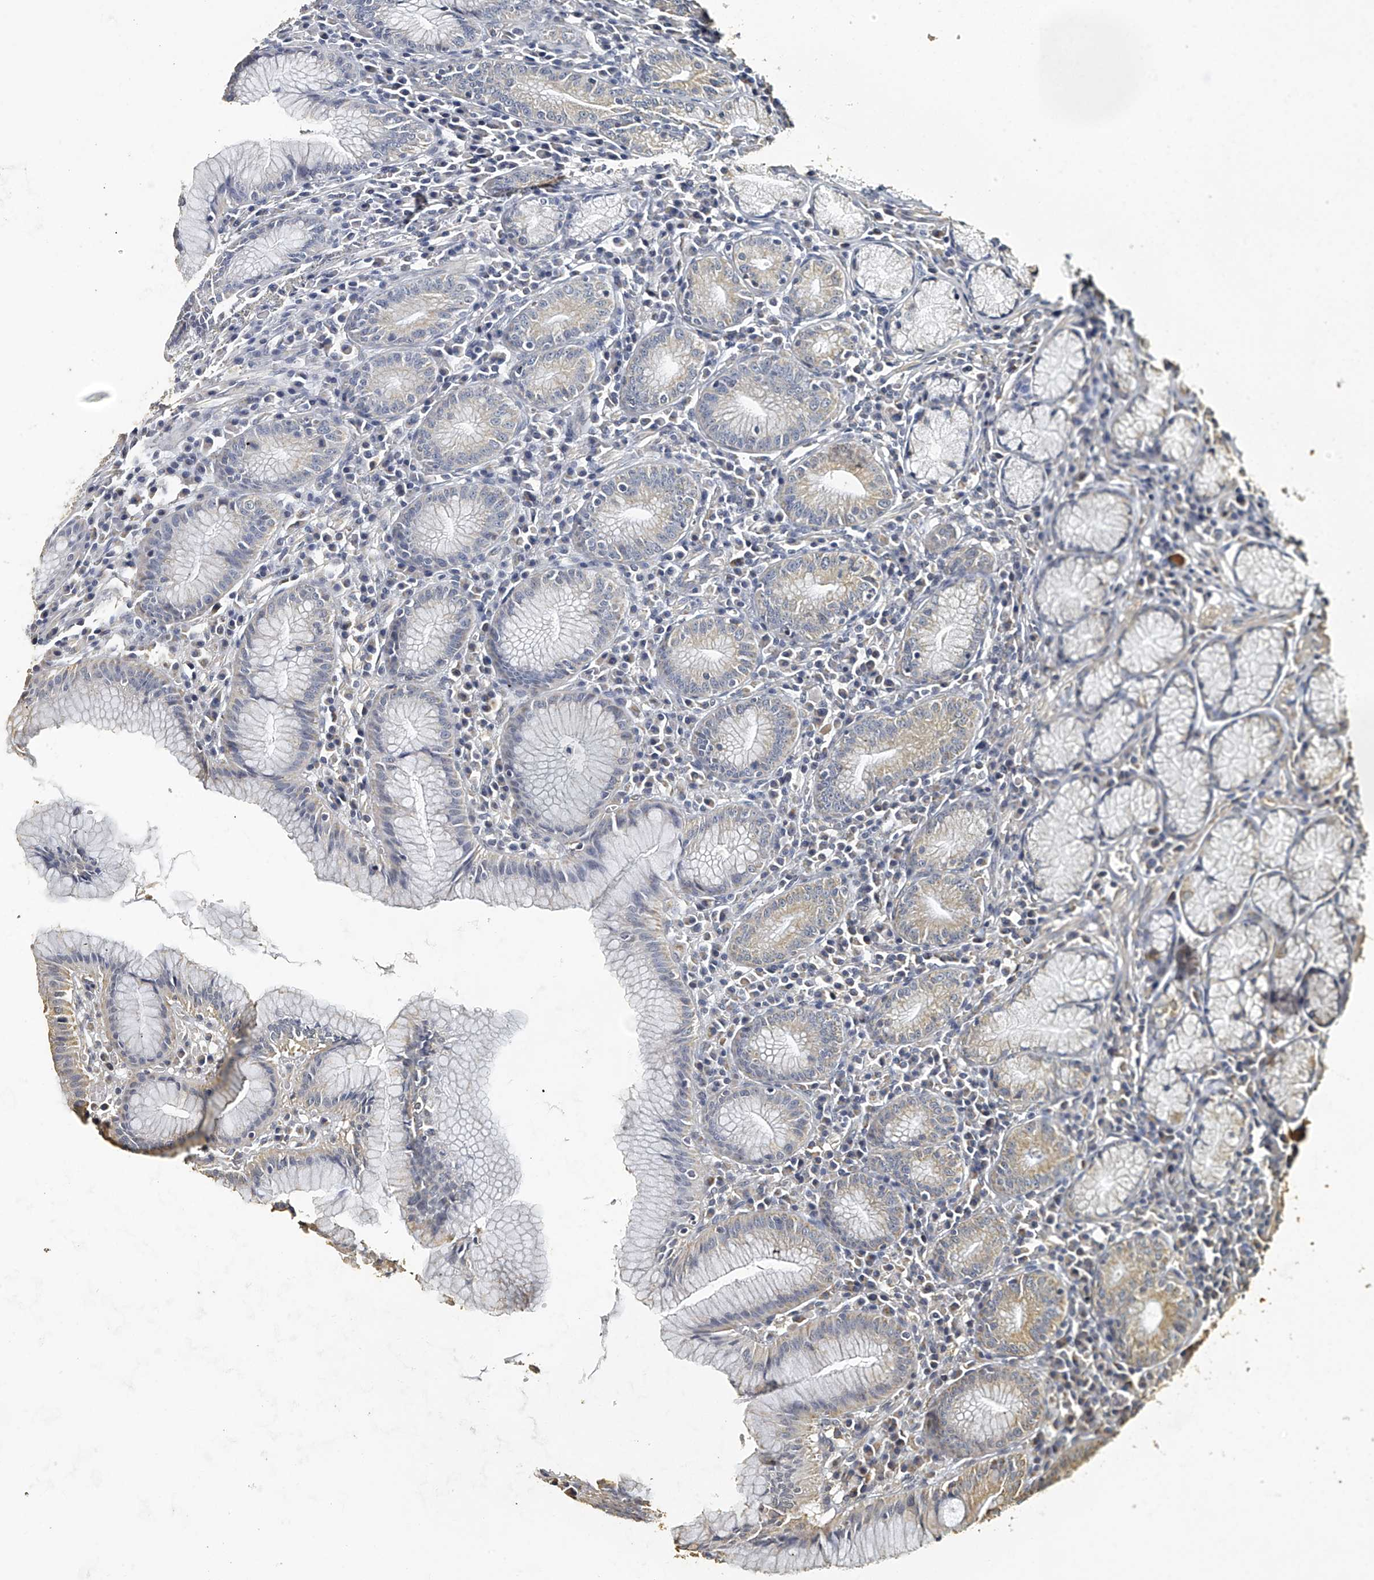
{"staining": {"intensity": "moderate", "quantity": "25%-75%", "location": "cytoplasmic/membranous"}, "tissue": "stomach", "cell_type": "Glandular cells", "image_type": "normal", "snomed": [{"axis": "morphology", "description": "Normal tissue, NOS"}, {"axis": "topography", "description": "Stomach"}], "caption": "Immunohistochemical staining of unremarkable human stomach displays 25%-75% levels of moderate cytoplasmic/membranous protein expression in approximately 25%-75% of glandular cells. (IHC, brightfield microscopy, high magnification).", "gene": "MRPL28", "patient": {"sex": "male", "age": 55}}